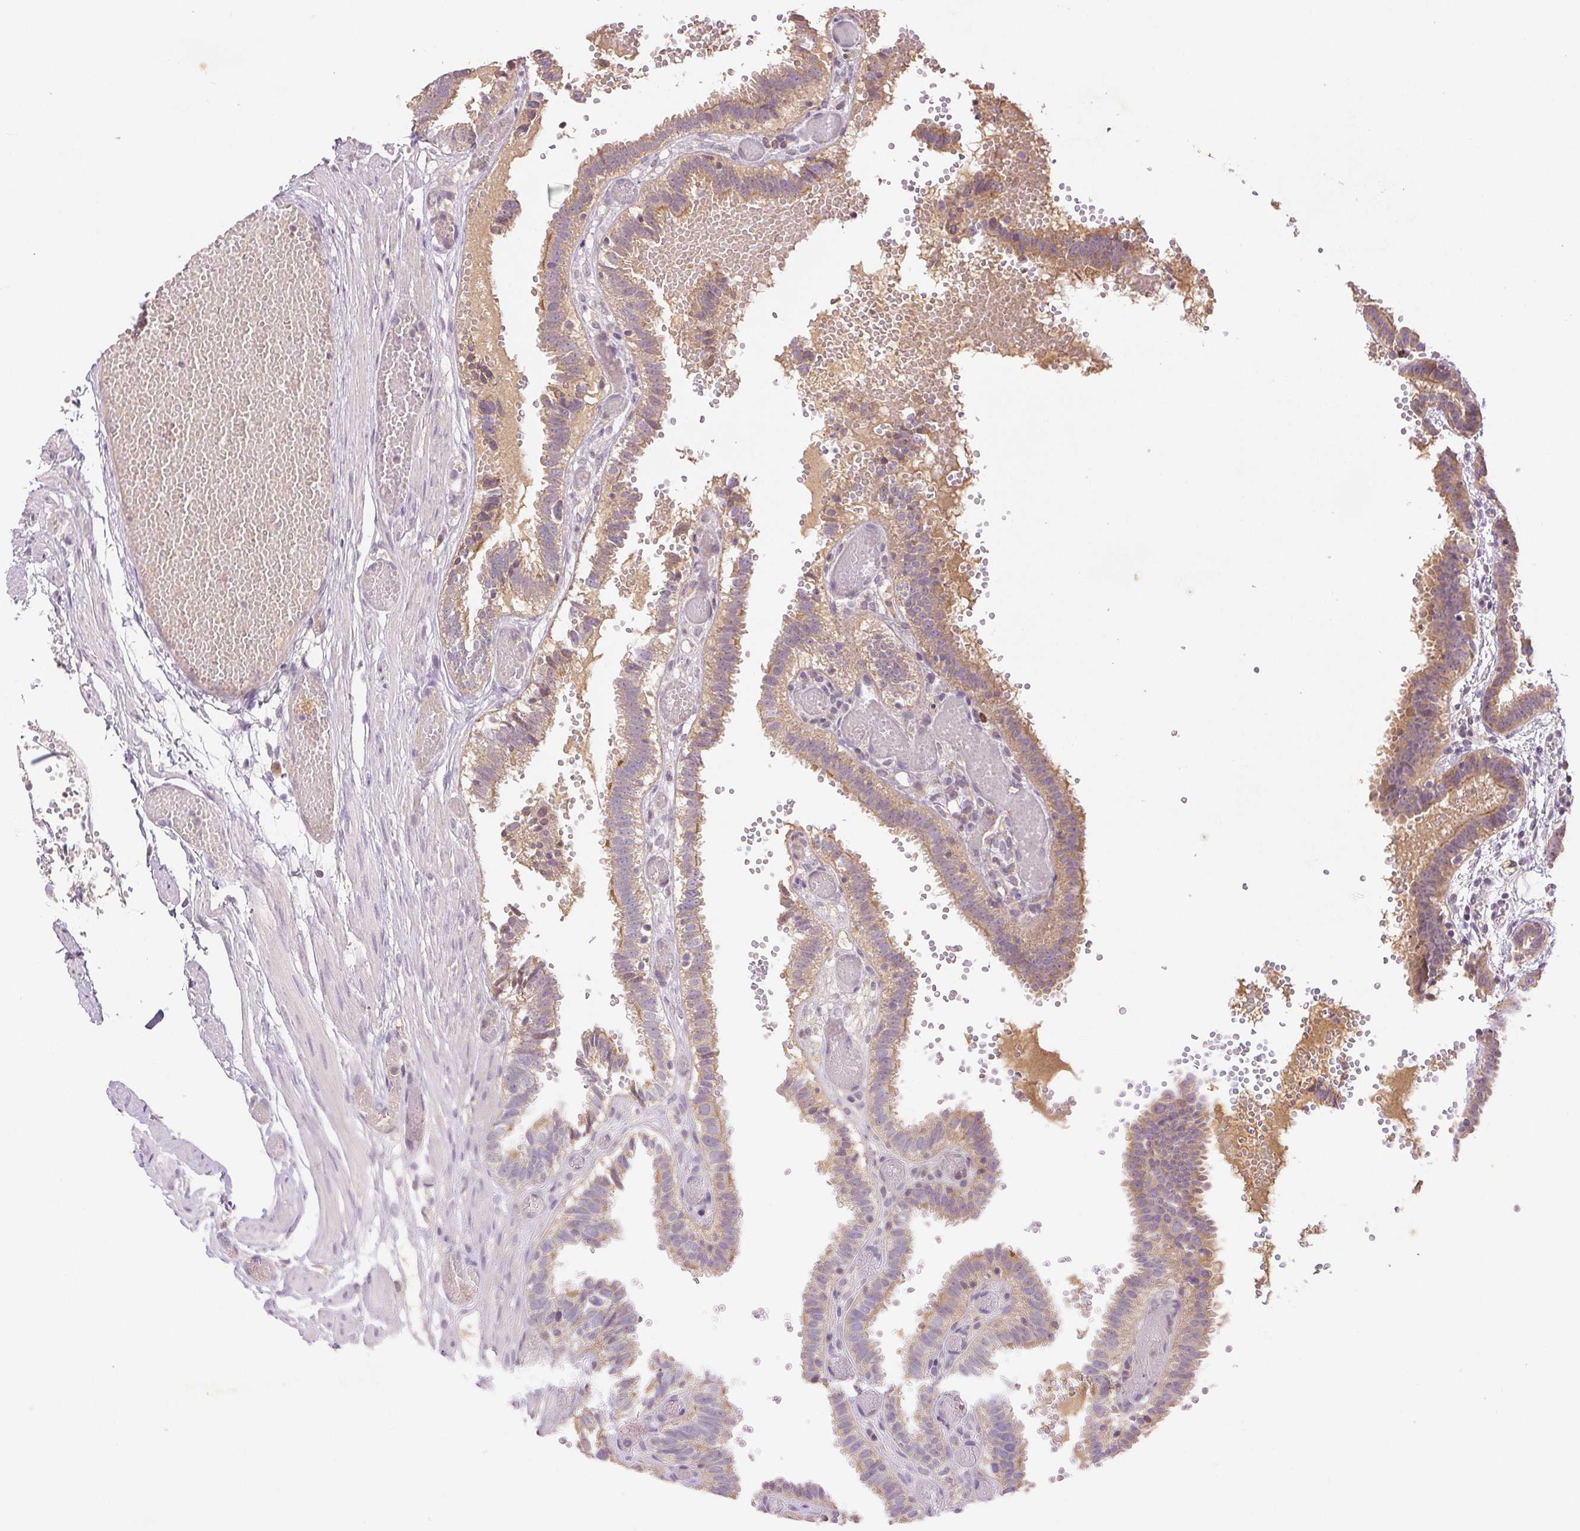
{"staining": {"intensity": "weak", "quantity": ">75%", "location": "cytoplasmic/membranous"}, "tissue": "fallopian tube", "cell_type": "Glandular cells", "image_type": "normal", "snomed": [{"axis": "morphology", "description": "Normal tissue, NOS"}, {"axis": "topography", "description": "Fallopian tube"}], "caption": "Brown immunohistochemical staining in normal human fallopian tube displays weak cytoplasmic/membranous expression in approximately >75% of glandular cells. (Stains: DAB (3,3'-diaminobenzidine) in brown, nuclei in blue, Microscopy: brightfield microscopy at high magnification).", "gene": "YIF1B", "patient": {"sex": "female", "age": 37}}